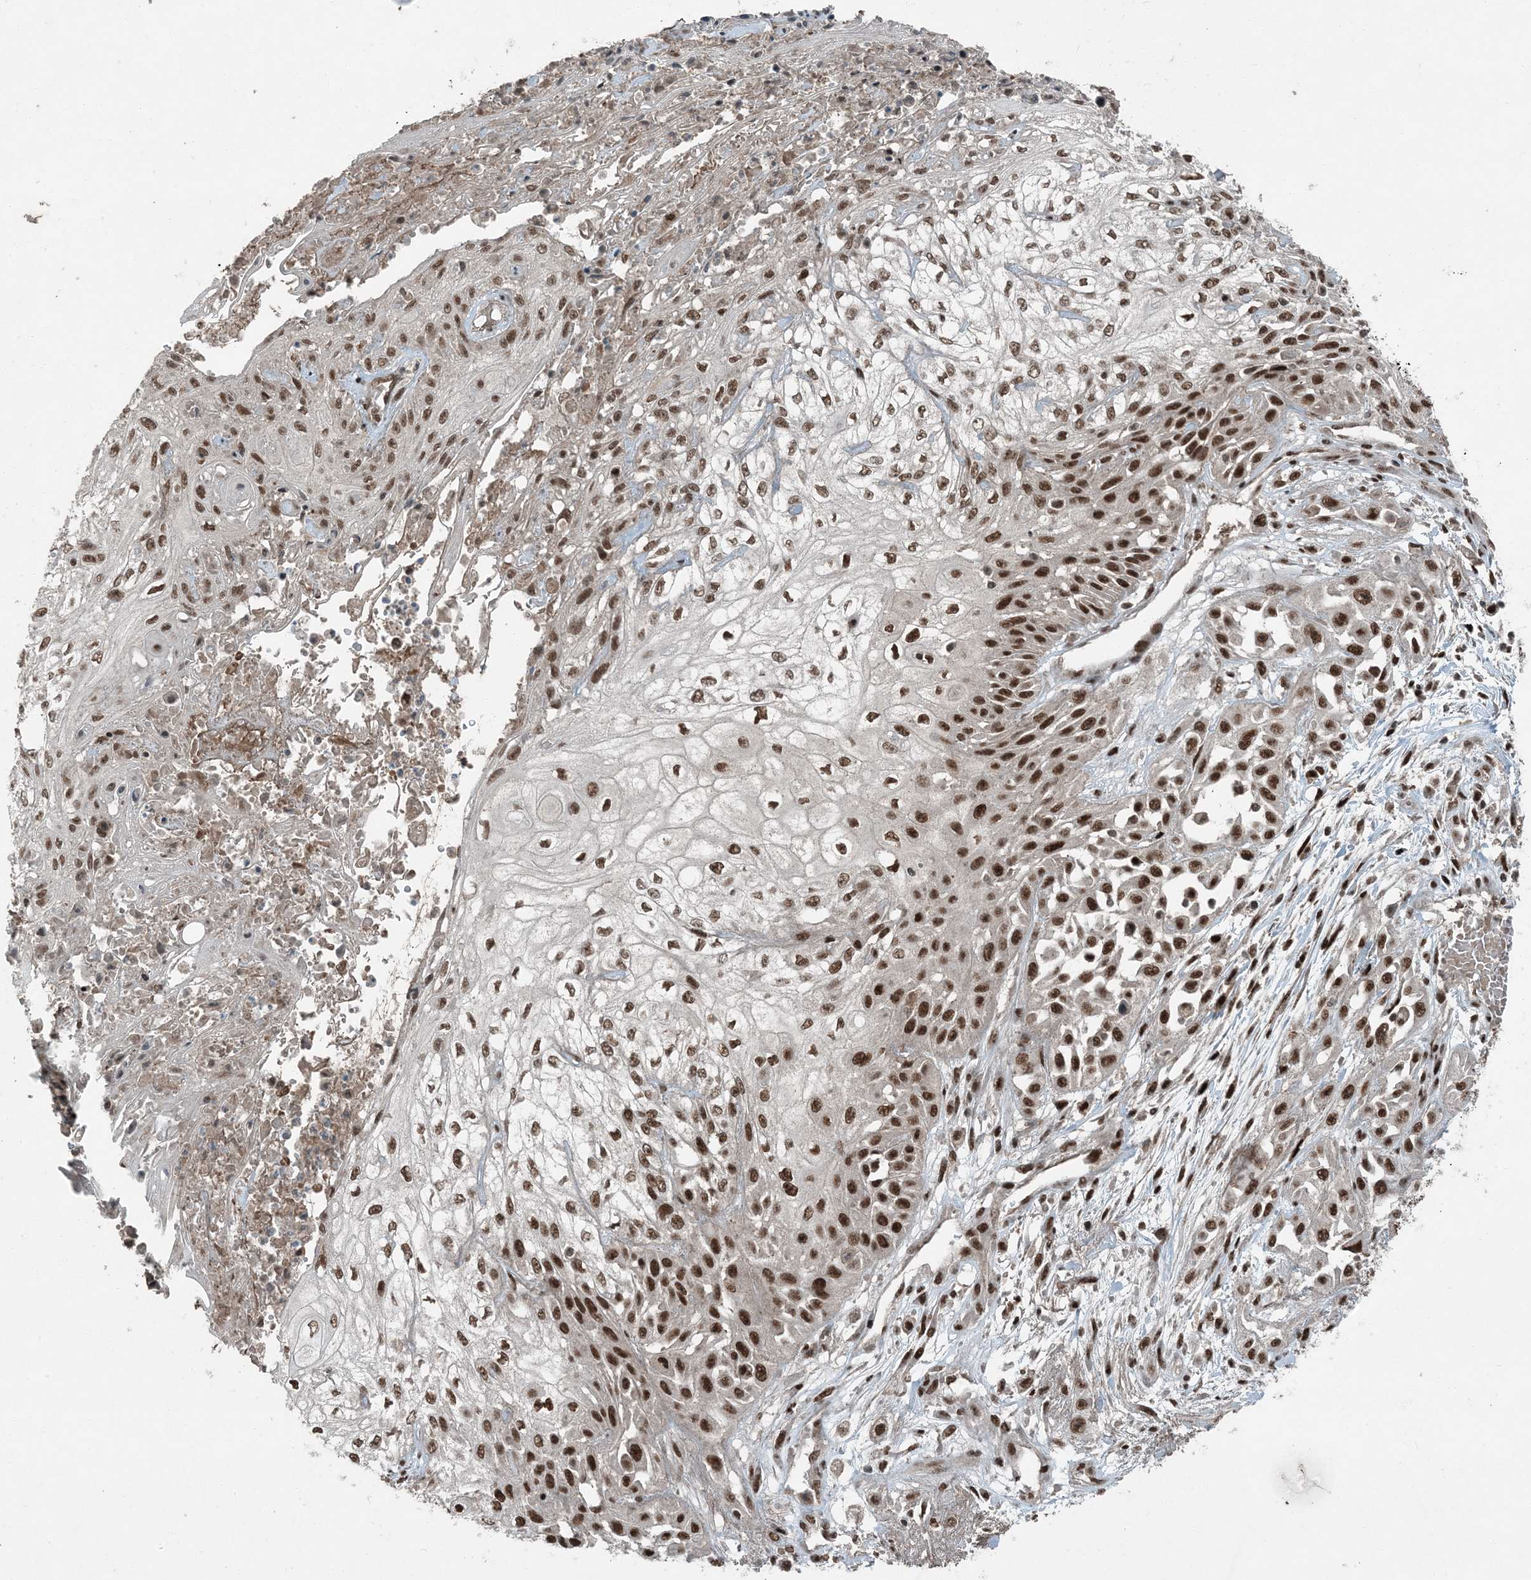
{"staining": {"intensity": "strong", "quantity": ">75%", "location": "nuclear"}, "tissue": "skin cancer", "cell_type": "Tumor cells", "image_type": "cancer", "snomed": [{"axis": "morphology", "description": "Squamous cell carcinoma, NOS"}, {"axis": "morphology", "description": "Squamous cell carcinoma, metastatic, NOS"}, {"axis": "topography", "description": "Skin"}, {"axis": "topography", "description": "Lymph node"}], "caption": "IHC image of neoplastic tissue: human skin metastatic squamous cell carcinoma stained using immunohistochemistry reveals high levels of strong protein expression localized specifically in the nuclear of tumor cells, appearing as a nuclear brown color.", "gene": "TRAPPC12", "patient": {"sex": "male", "age": 75}}